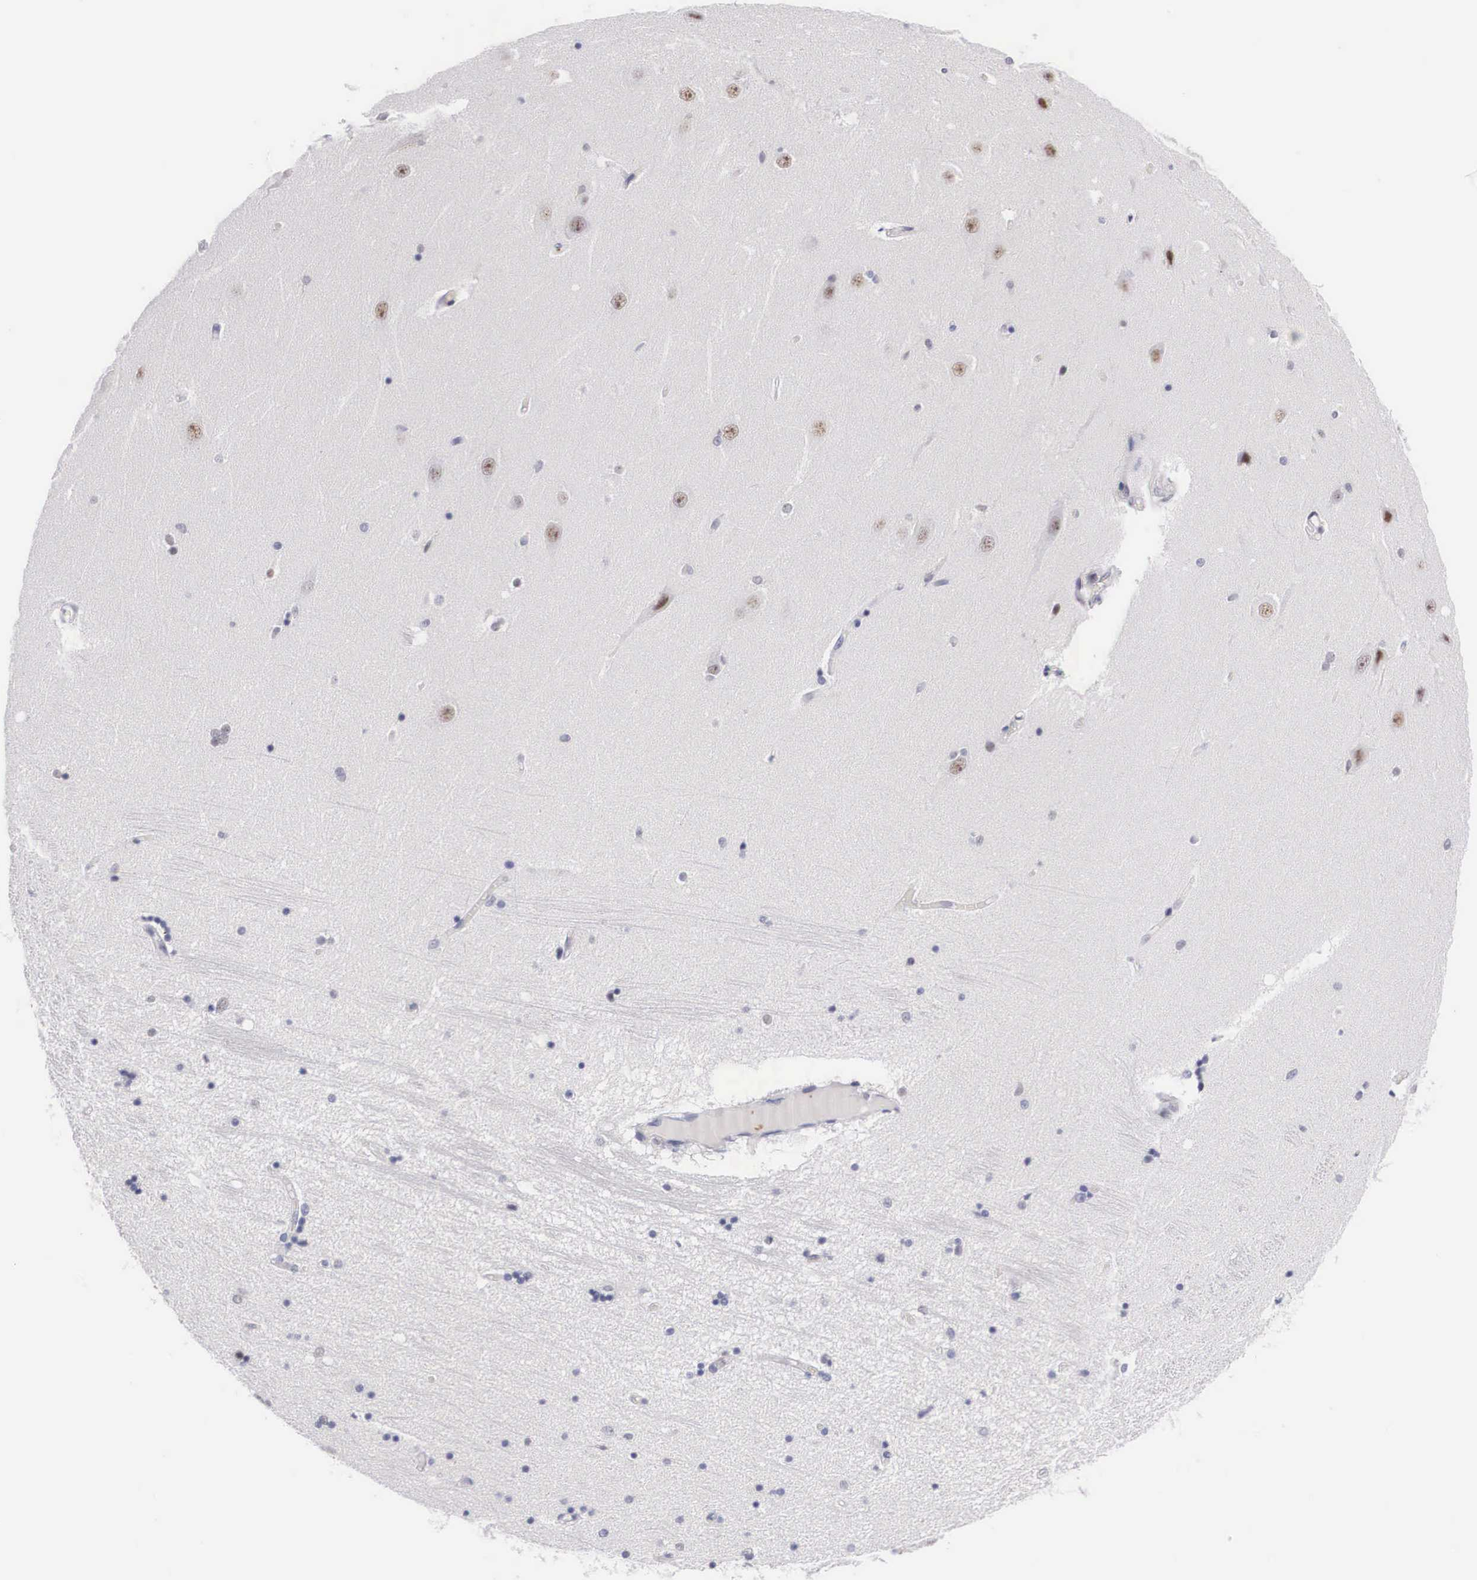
{"staining": {"intensity": "negative", "quantity": "none", "location": "none"}, "tissue": "hippocampus", "cell_type": "Glial cells", "image_type": "normal", "snomed": [{"axis": "morphology", "description": "Normal tissue, NOS"}, {"axis": "topography", "description": "Hippocampus"}], "caption": "This micrograph is of unremarkable hippocampus stained with IHC to label a protein in brown with the nuclei are counter-stained blue. There is no expression in glial cells. (Stains: DAB IHC with hematoxylin counter stain, Microscopy: brightfield microscopy at high magnification).", "gene": "FAM47A", "patient": {"sex": "female", "age": 54}}